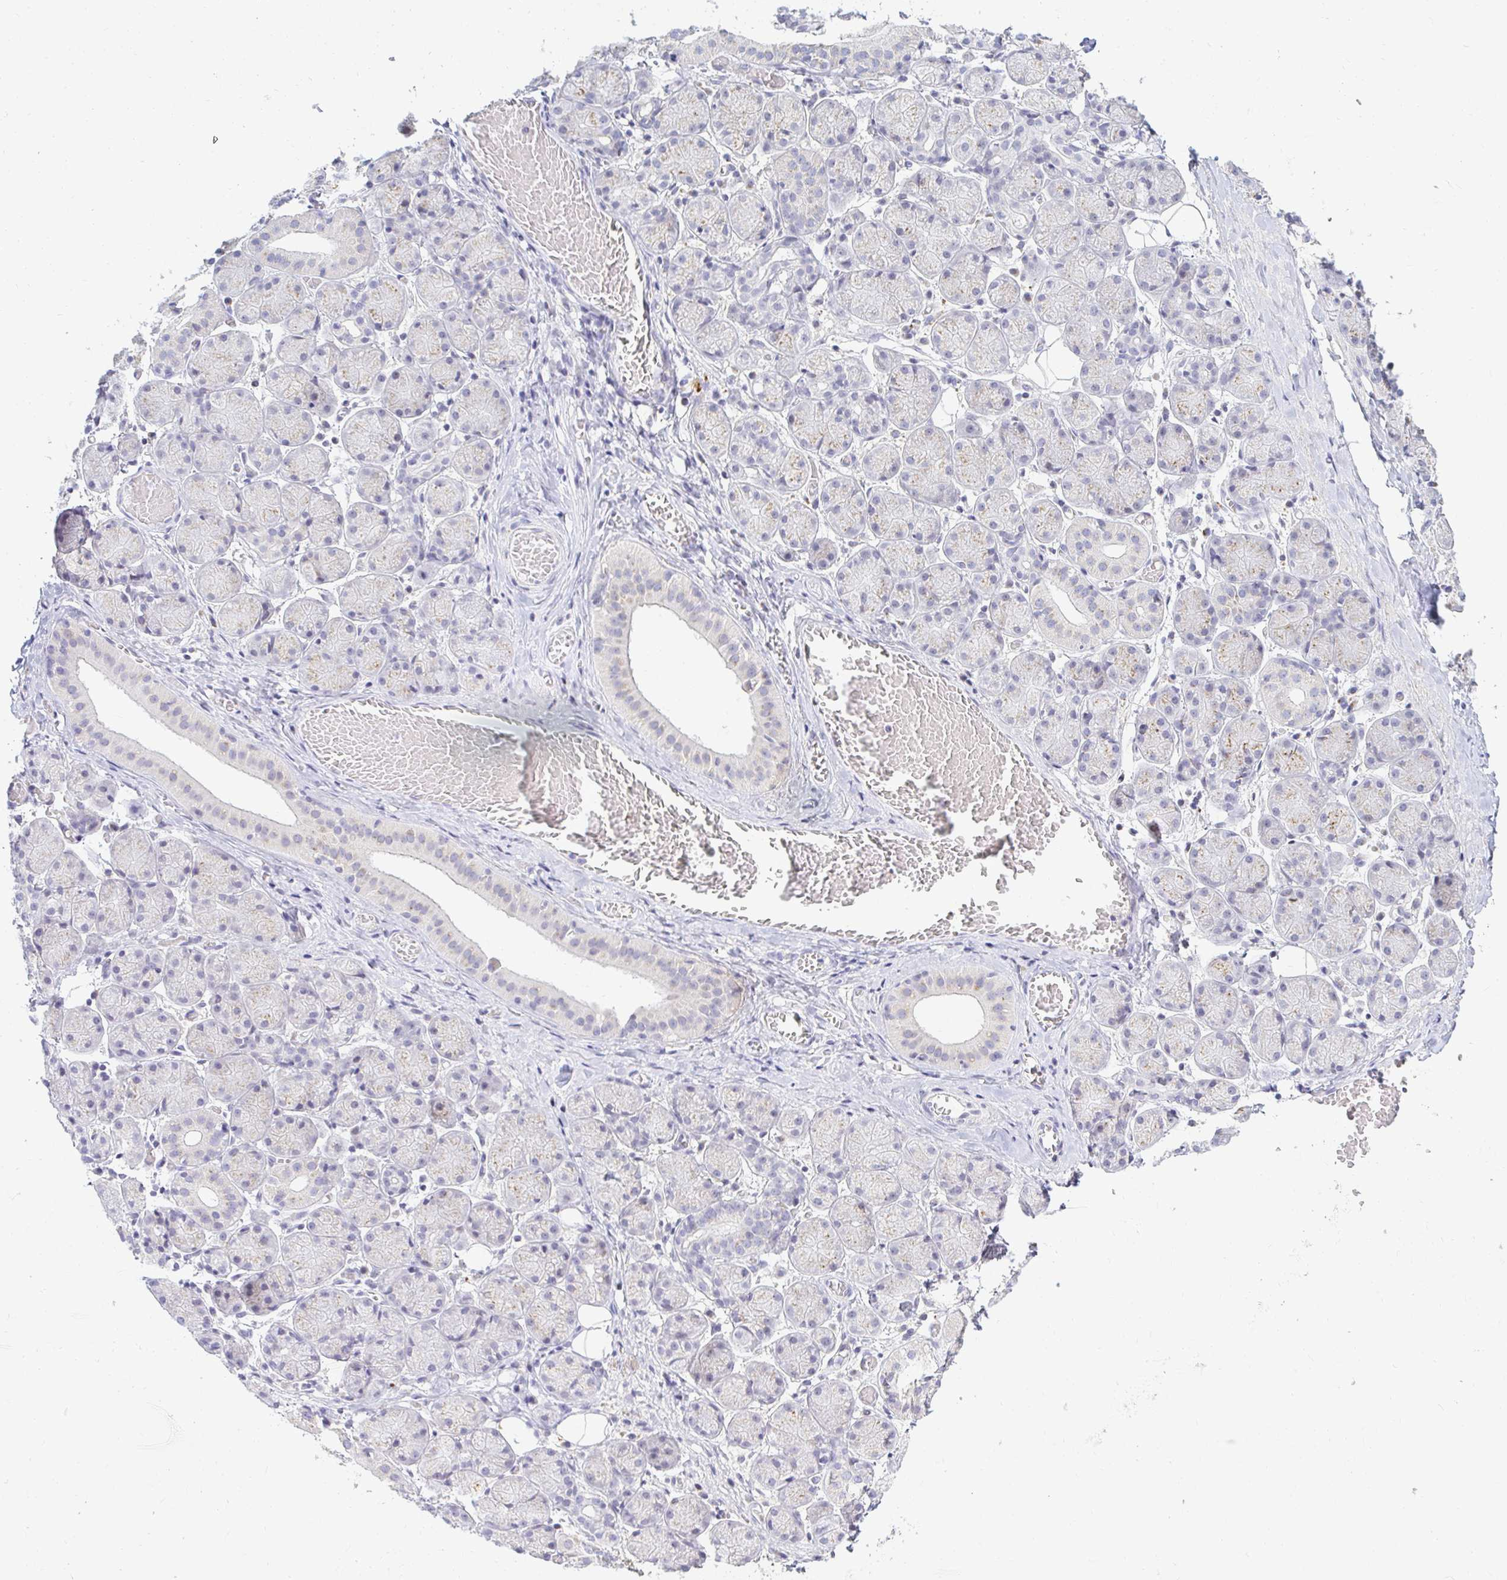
{"staining": {"intensity": "weak", "quantity": "25%-75%", "location": "cytoplasmic/membranous"}, "tissue": "salivary gland", "cell_type": "Glandular cells", "image_type": "normal", "snomed": [{"axis": "morphology", "description": "Normal tissue, NOS"}, {"axis": "topography", "description": "Salivary gland"}], "caption": "Normal salivary gland reveals weak cytoplasmic/membranous staining in approximately 25%-75% of glandular cells, visualized by immunohistochemistry.", "gene": "OR51D1", "patient": {"sex": "female", "age": 24}}